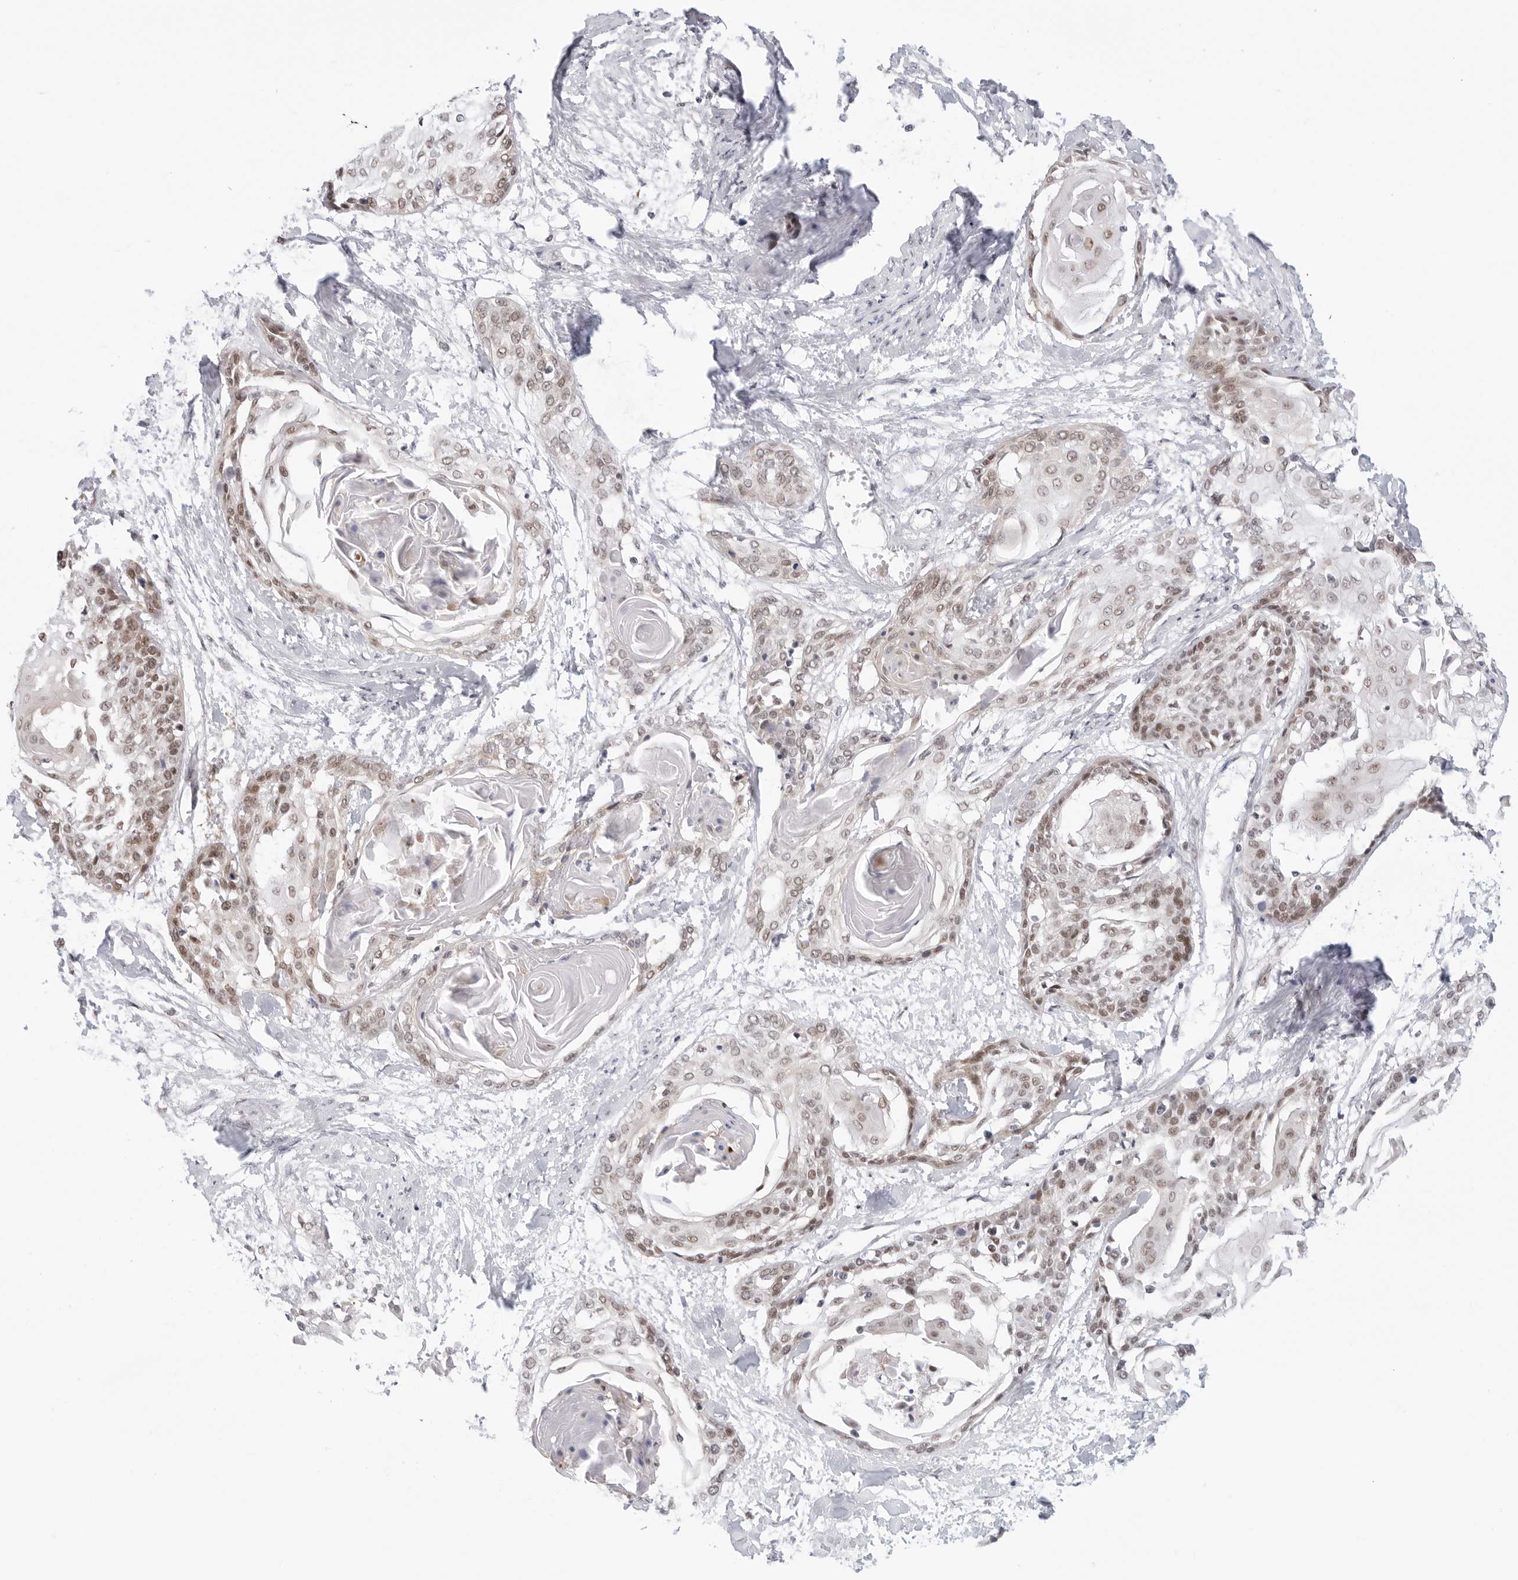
{"staining": {"intensity": "moderate", "quantity": ">75%", "location": "nuclear"}, "tissue": "cervical cancer", "cell_type": "Tumor cells", "image_type": "cancer", "snomed": [{"axis": "morphology", "description": "Squamous cell carcinoma, NOS"}, {"axis": "topography", "description": "Cervix"}], "caption": "This micrograph reveals immunohistochemistry staining of cervical cancer (squamous cell carcinoma), with medium moderate nuclear positivity in about >75% of tumor cells.", "gene": "C1orf162", "patient": {"sex": "female", "age": 57}}